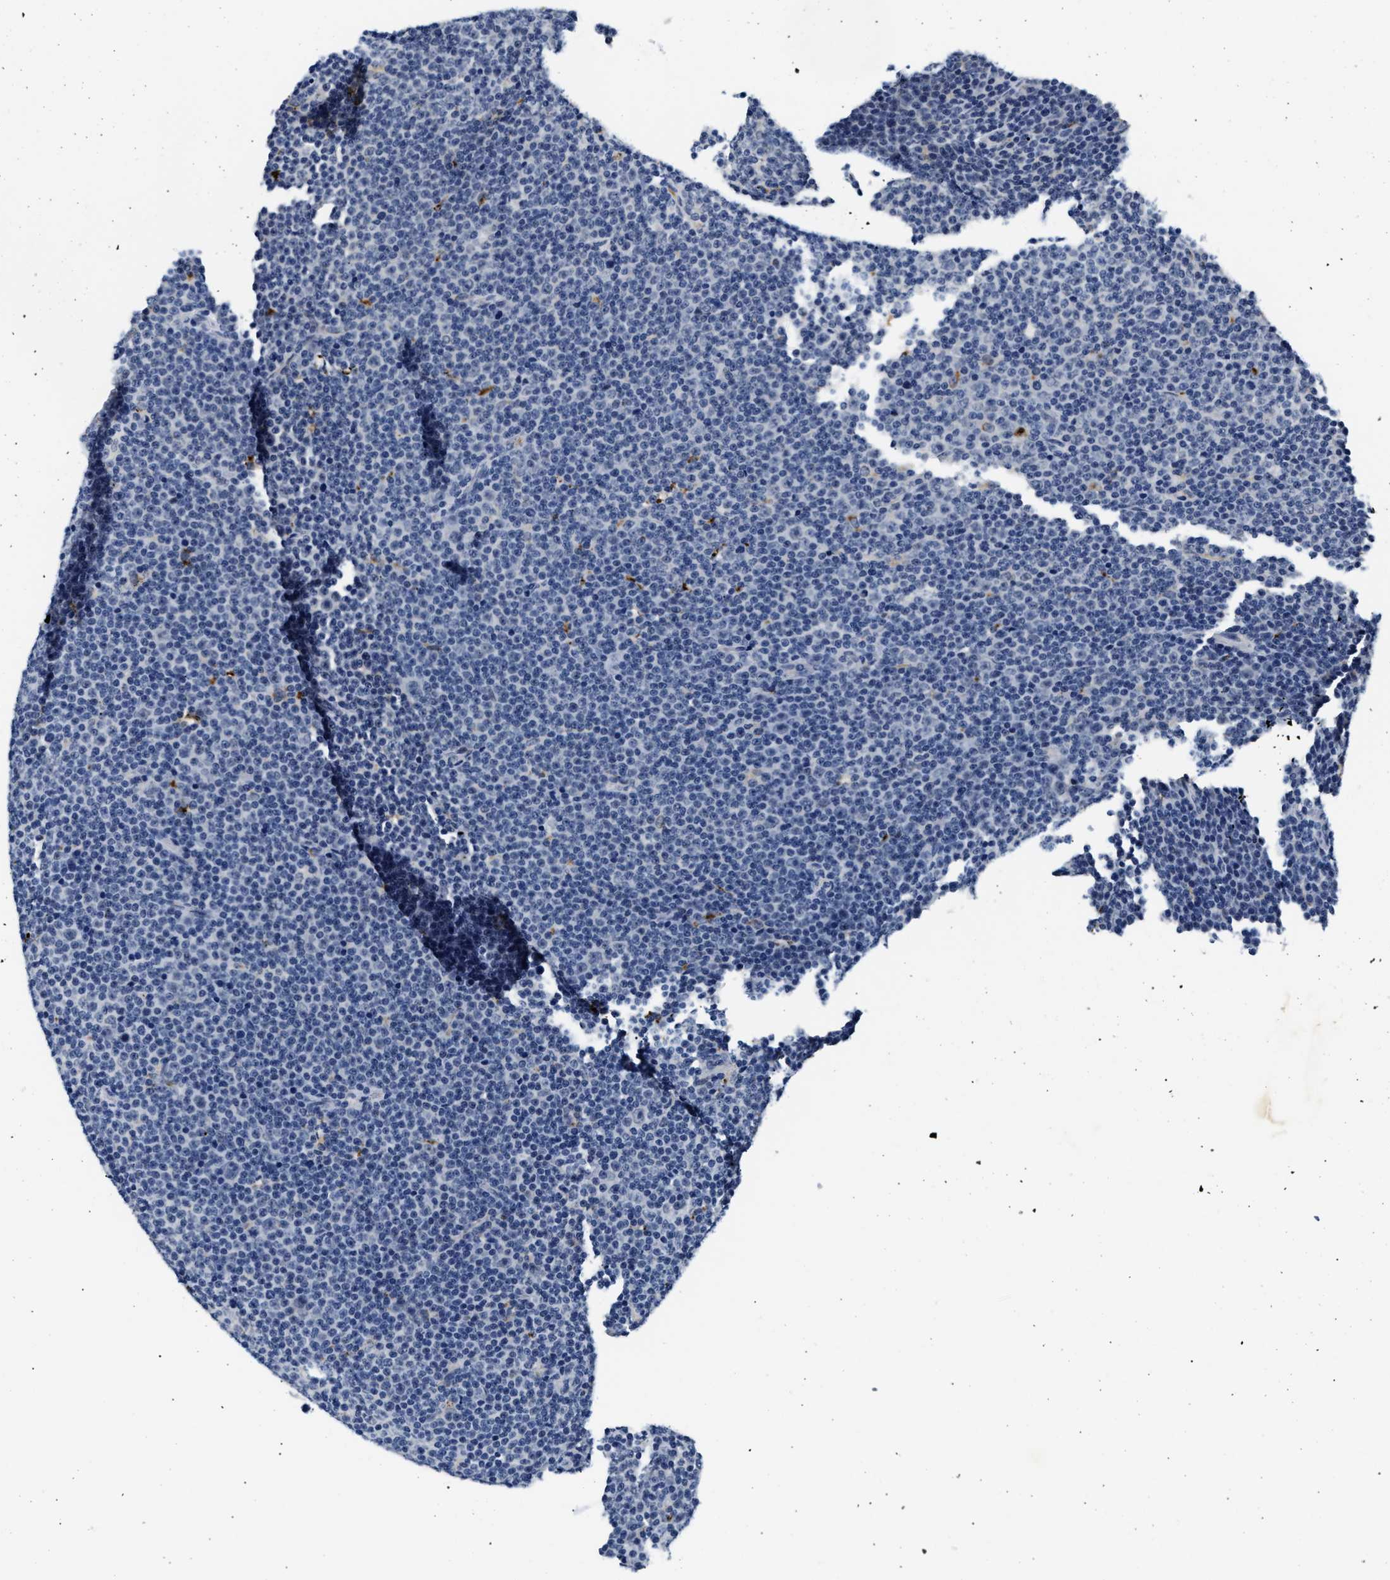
{"staining": {"intensity": "negative", "quantity": "none", "location": "none"}, "tissue": "lymphoma", "cell_type": "Tumor cells", "image_type": "cancer", "snomed": [{"axis": "morphology", "description": "Malignant lymphoma, non-Hodgkin's type, Low grade"}, {"axis": "topography", "description": "Lymph node"}], "caption": "There is no significant staining in tumor cells of malignant lymphoma, non-Hodgkin's type (low-grade). The staining is performed using DAB (3,3'-diaminobenzidine) brown chromogen with nuclei counter-stained in using hematoxylin.", "gene": "MED22", "patient": {"sex": "female", "age": 67}}